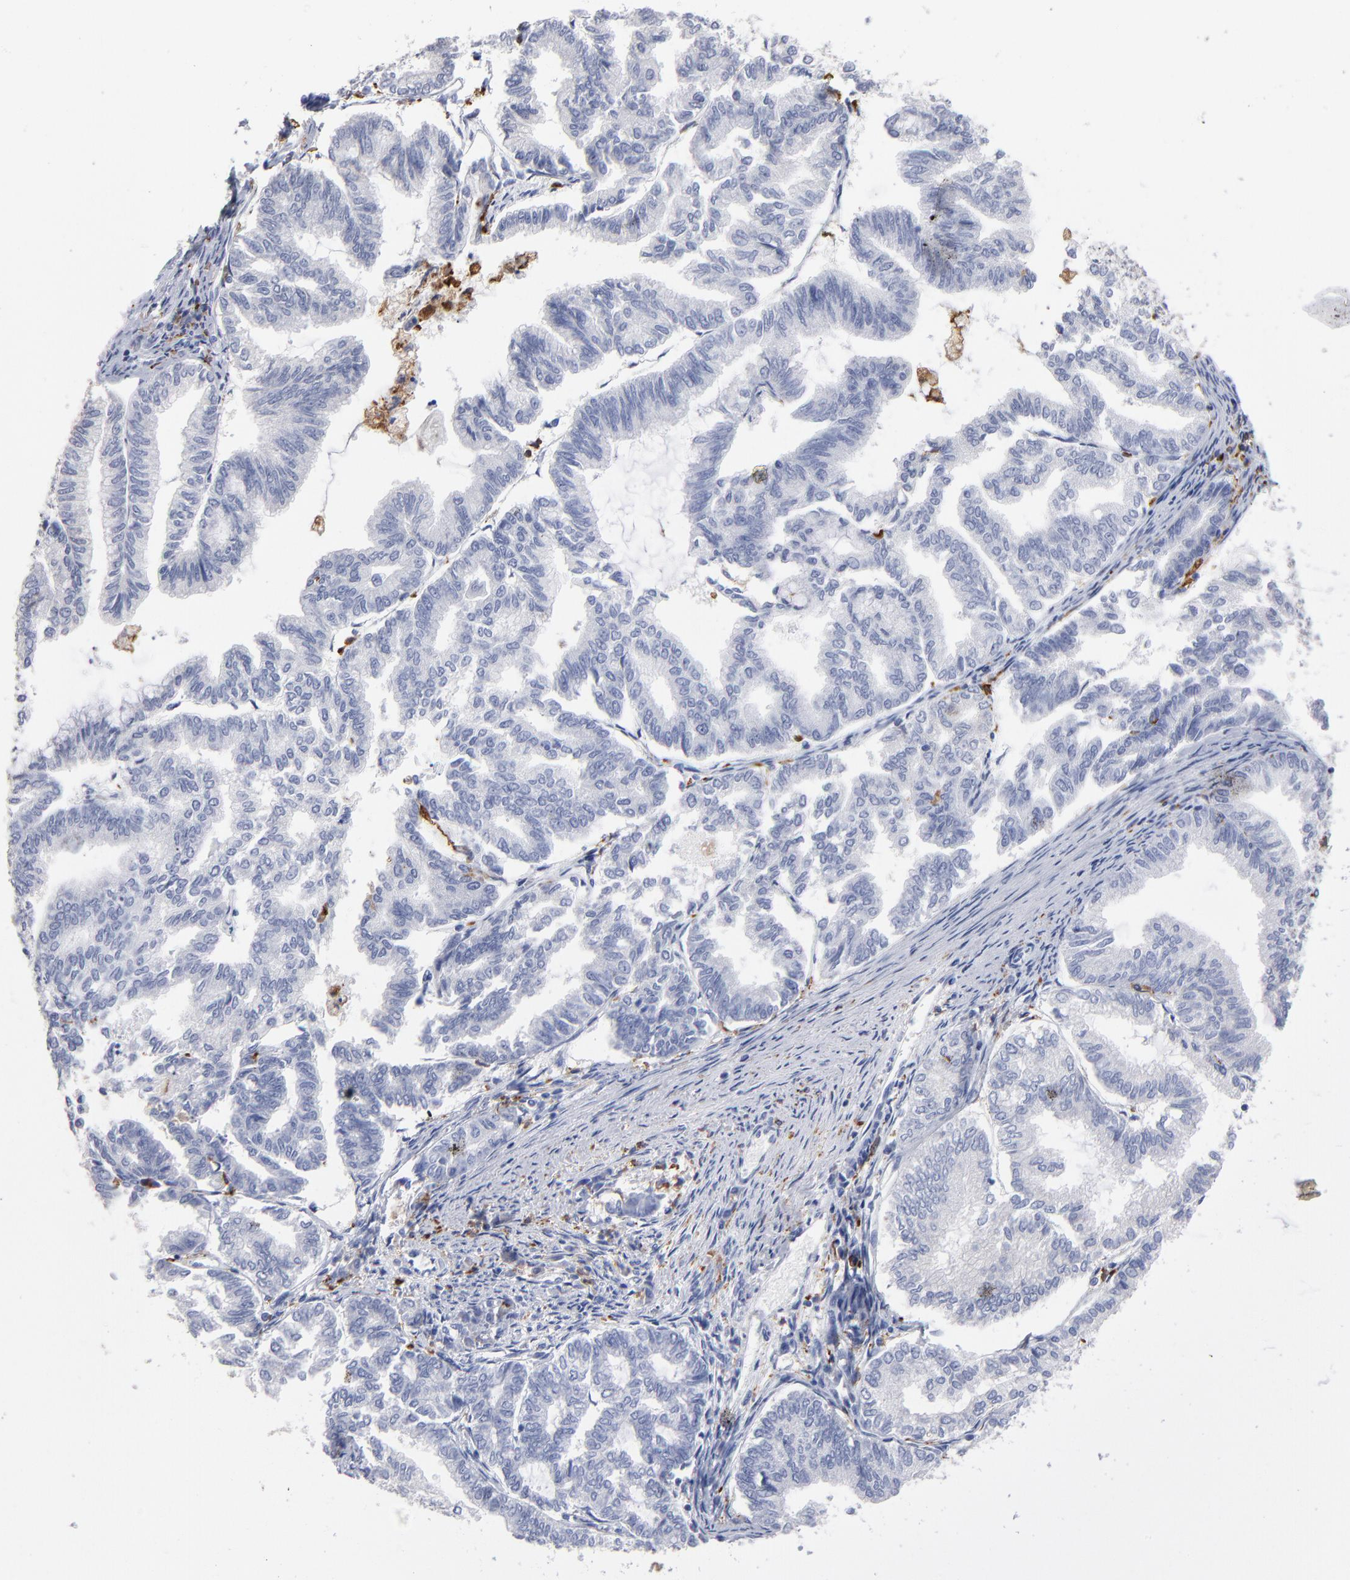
{"staining": {"intensity": "negative", "quantity": "none", "location": "none"}, "tissue": "endometrial cancer", "cell_type": "Tumor cells", "image_type": "cancer", "snomed": [{"axis": "morphology", "description": "Adenocarcinoma, NOS"}, {"axis": "topography", "description": "Endometrium"}], "caption": "This photomicrograph is of adenocarcinoma (endometrial) stained with immunohistochemistry (IHC) to label a protein in brown with the nuclei are counter-stained blue. There is no expression in tumor cells.", "gene": "CD180", "patient": {"sex": "female", "age": 79}}